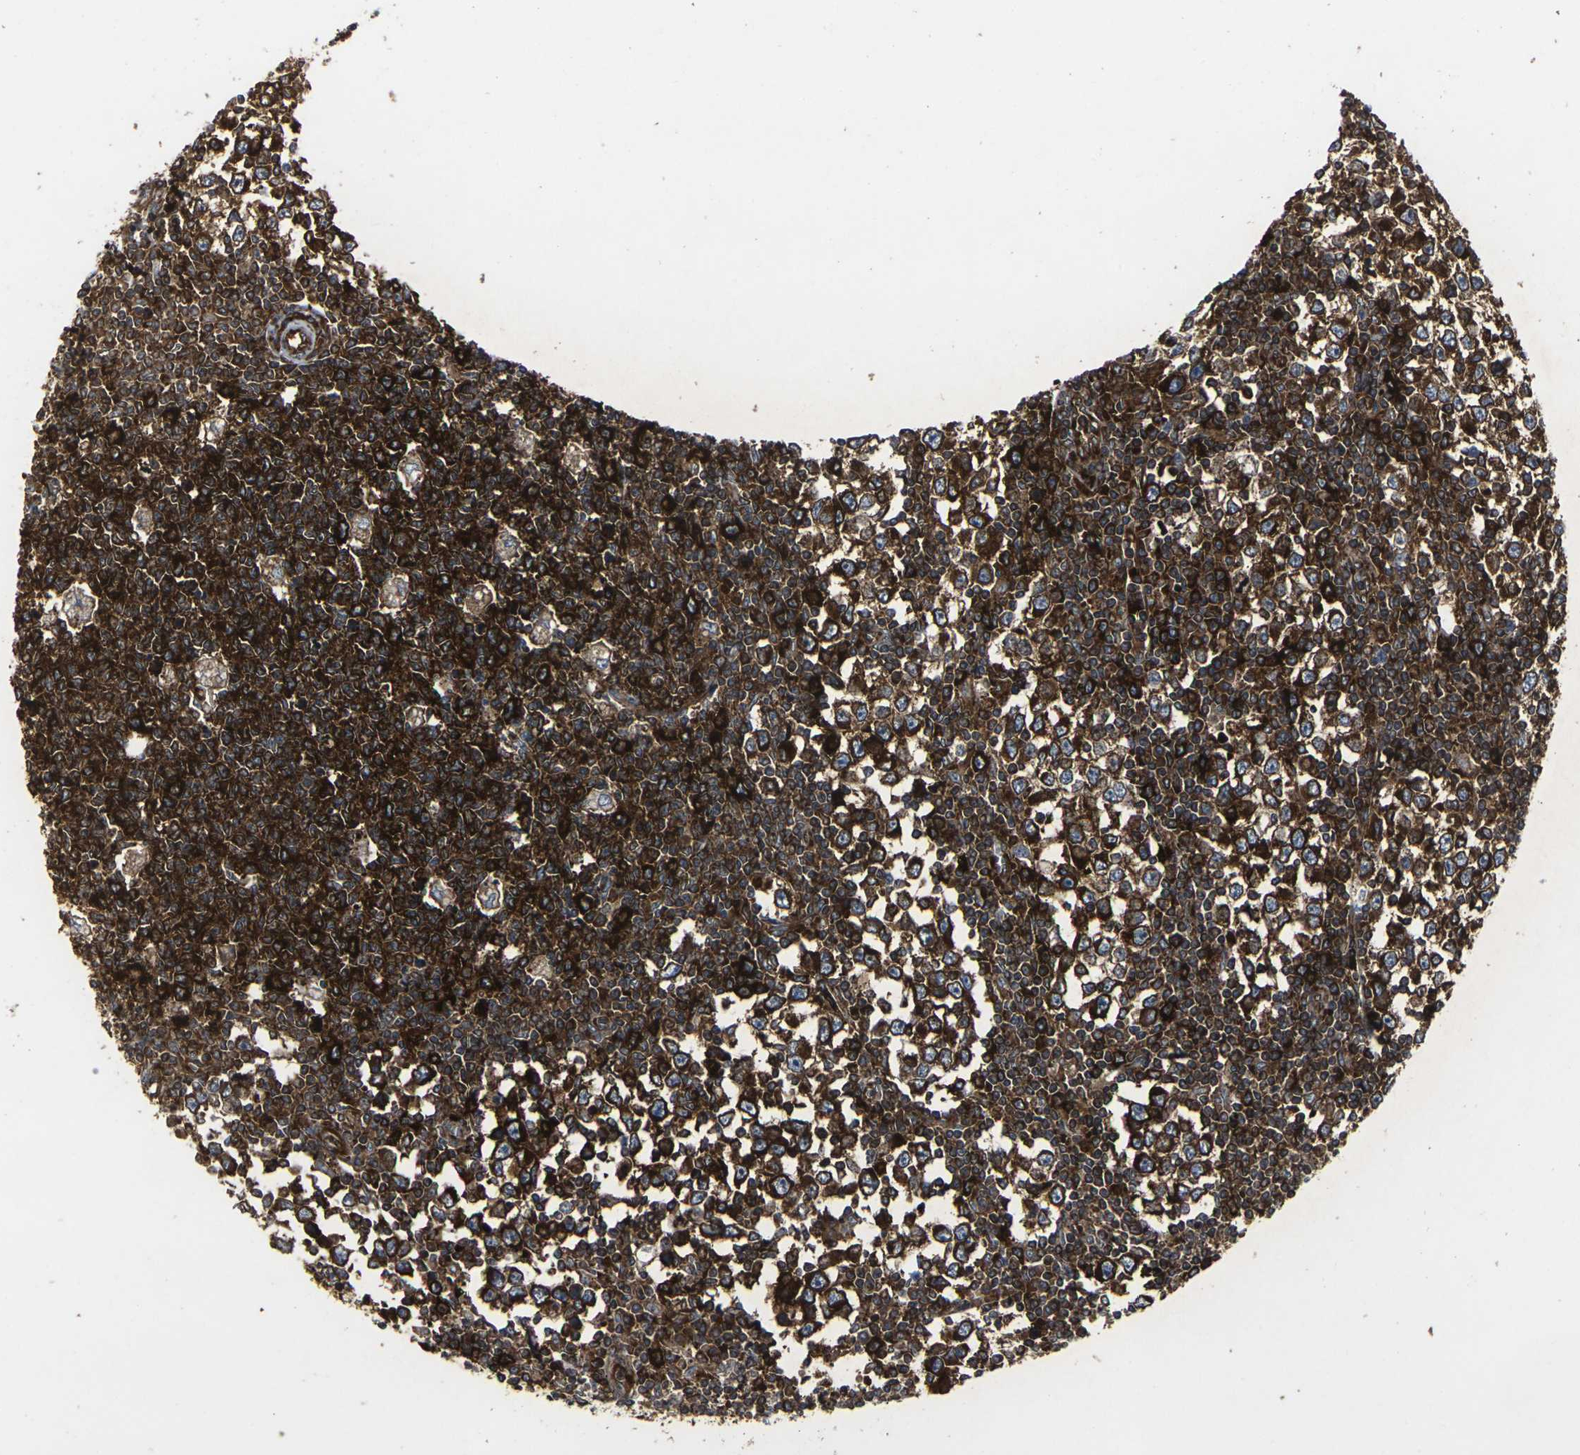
{"staining": {"intensity": "strong", "quantity": ">75%", "location": "cytoplasmic/membranous"}, "tissue": "testis cancer", "cell_type": "Tumor cells", "image_type": "cancer", "snomed": [{"axis": "morphology", "description": "Seminoma, NOS"}, {"axis": "topography", "description": "Testis"}], "caption": "Testis cancer stained for a protein (brown) reveals strong cytoplasmic/membranous positive positivity in about >75% of tumor cells.", "gene": "MARCHF2", "patient": {"sex": "male", "age": 65}}